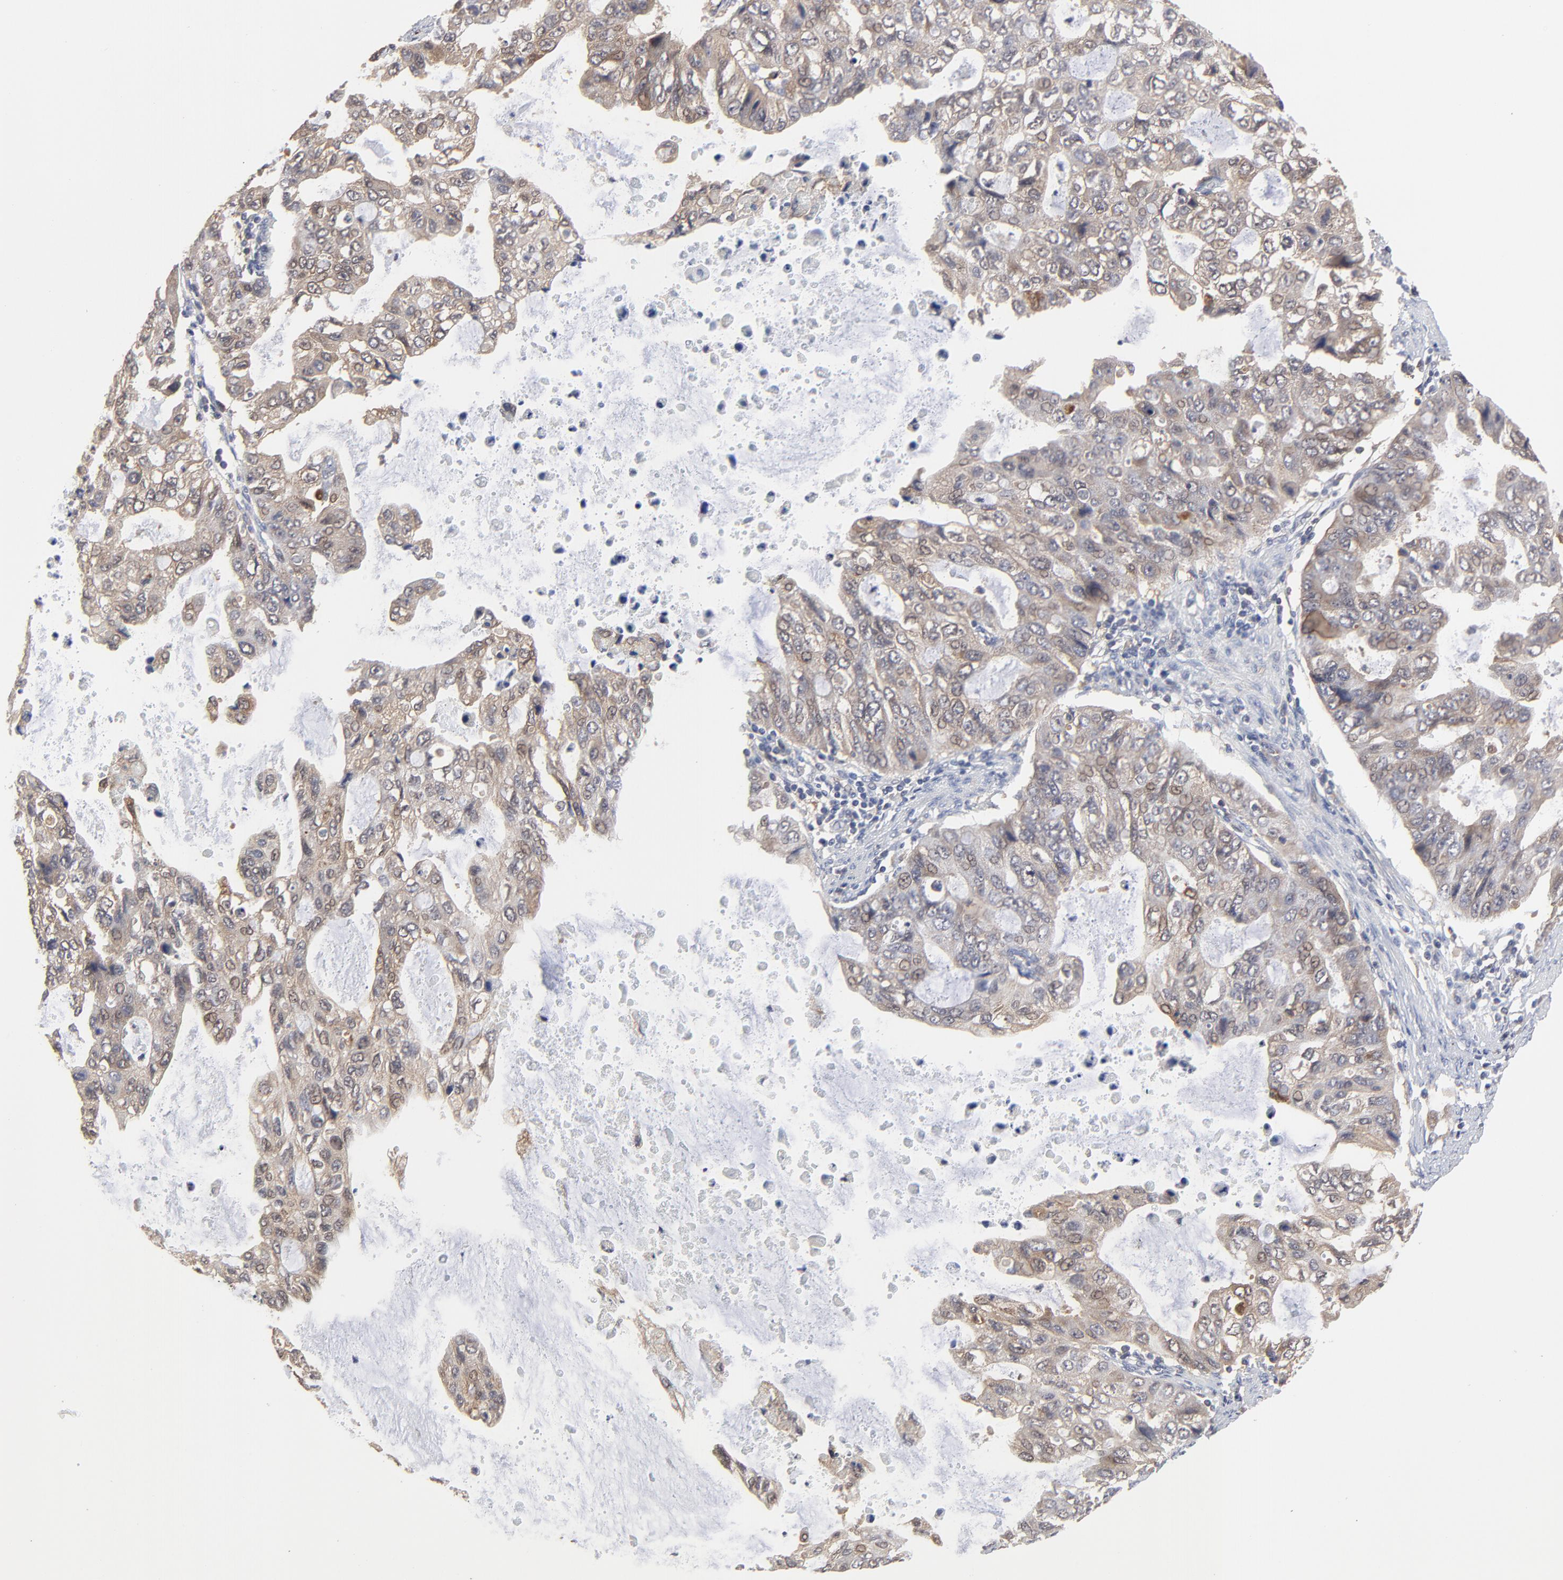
{"staining": {"intensity": "moderate", "quantity": ">75%", "location": "cytoplasmic/membranous"}, "tissue": "stomach cancer", "cell_type": "Tumor cells", "image_type": "cancer", "snomed": [{"axis": "morphology", "description": "Adenocarcinoma, NOS"}, {"axis": "topography", "description": "Stomach, upper"}], "caption": "An immunohistochemistry (IHC) micrograph of neoplastic tissue is shown. Protein staining in brown shows moderate cytoplasmic/membranous positivity in adenocarcinoma (stomach) within tumor cells.", "gene": "RAB9A", "patient": {"sex": "female", "age": 52}}